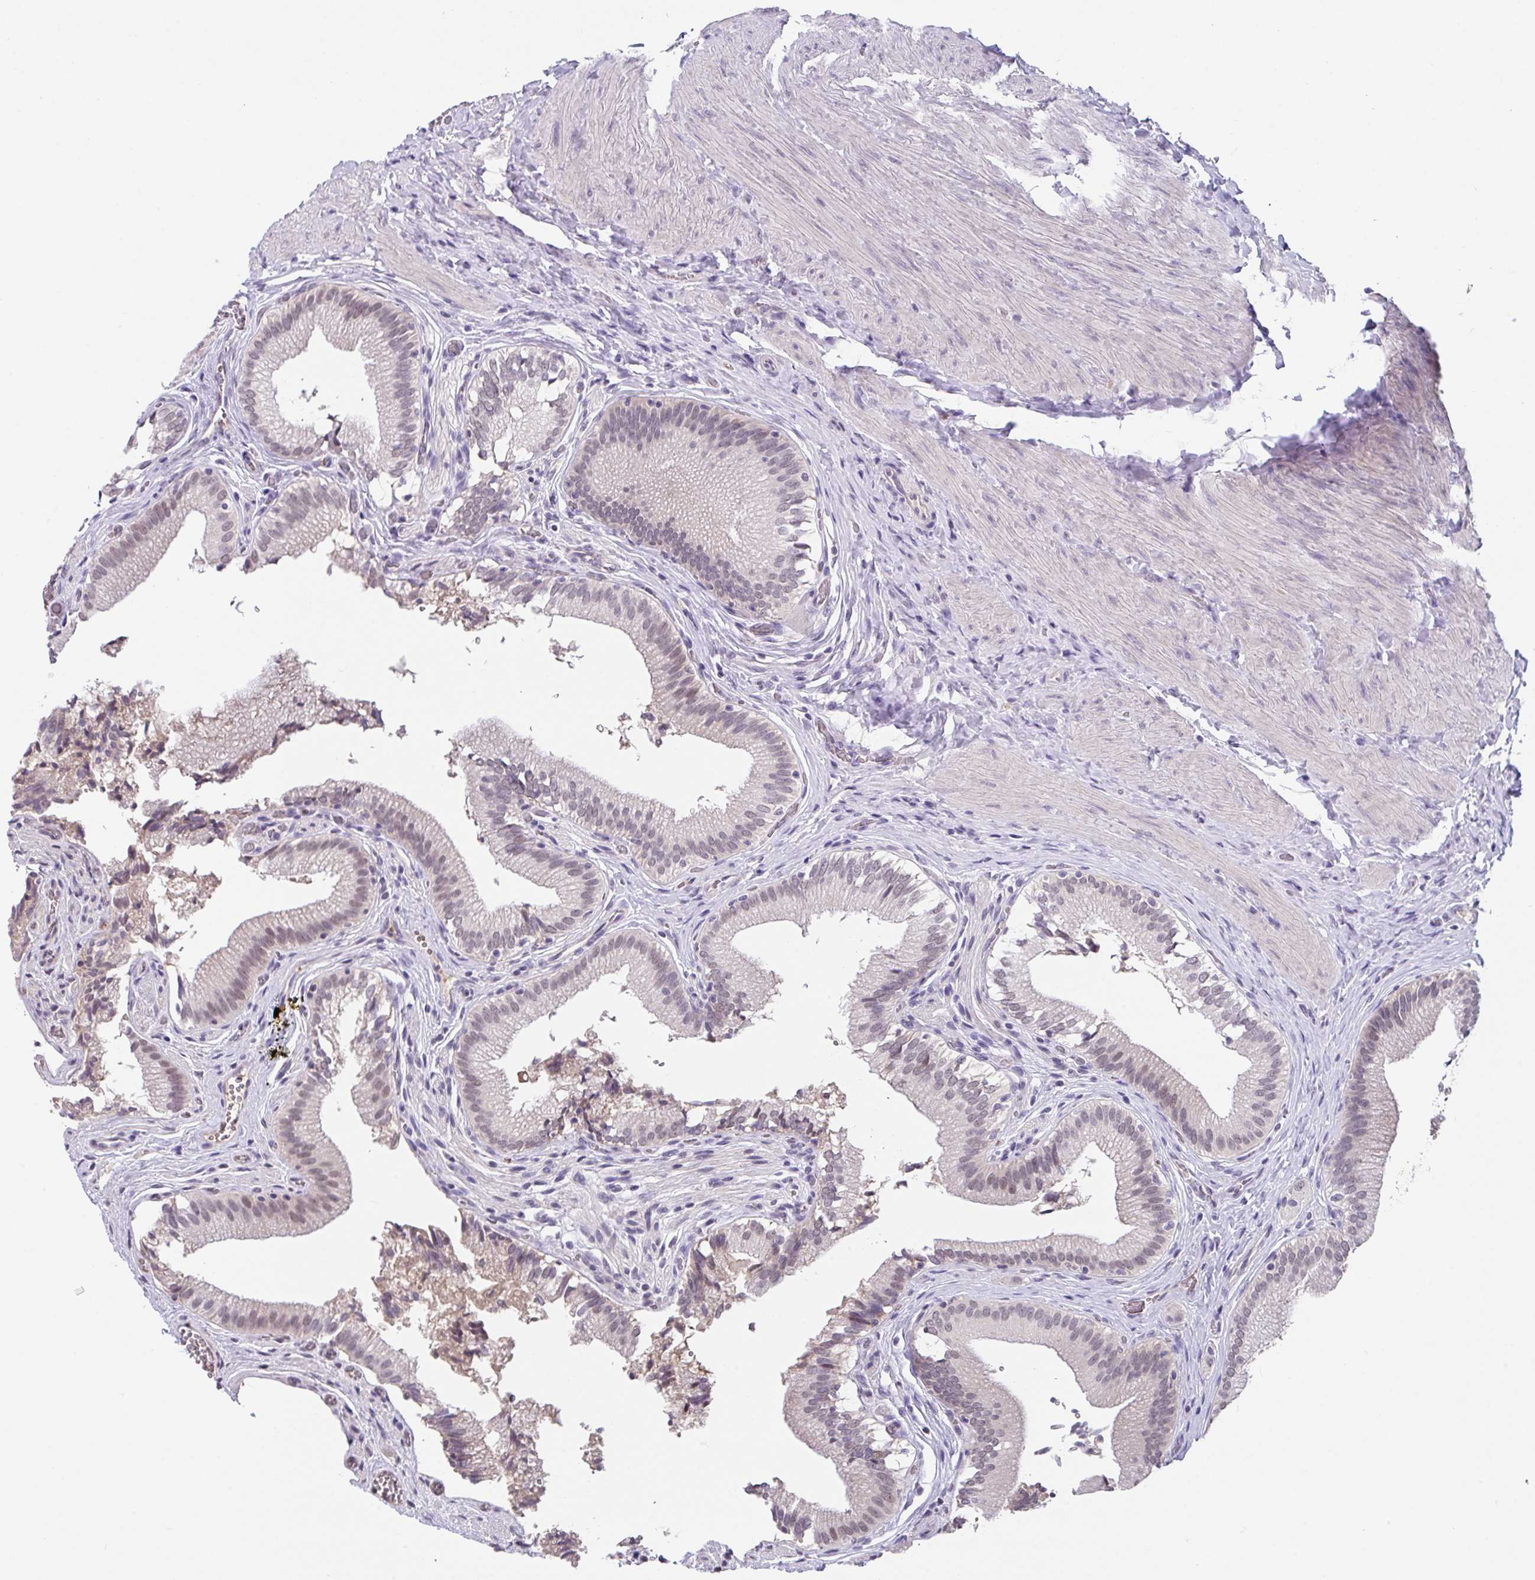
{"staining": {"intensity": "weak", "quantity": "25%-75%", "location": "nuclear"}, "tissue": "gallbladder", "cell_type": "Glandular cells", "image_type": "normal", "snomed": [{"axis": "morphology", "description": "Normal tissue, NOS"}, {"axis": "topography", "description": "Gallbladder"}, {"axis": "topography", "description": "Peripheral nerve tissue"}], "caption": "Immunohistochemistry staining of benign gallbladder, which exhibits low levels of weak nuclear positivity in approximately 25%-75% of glandular cells indicating weak nuclear protein expression. The staining was performed using DAB (brown) for protein detection and nuclei were counterstained in hematoxylin (blue).", "gene": "GLTPD2", "patient": {"sex": "male", "age": 17}}